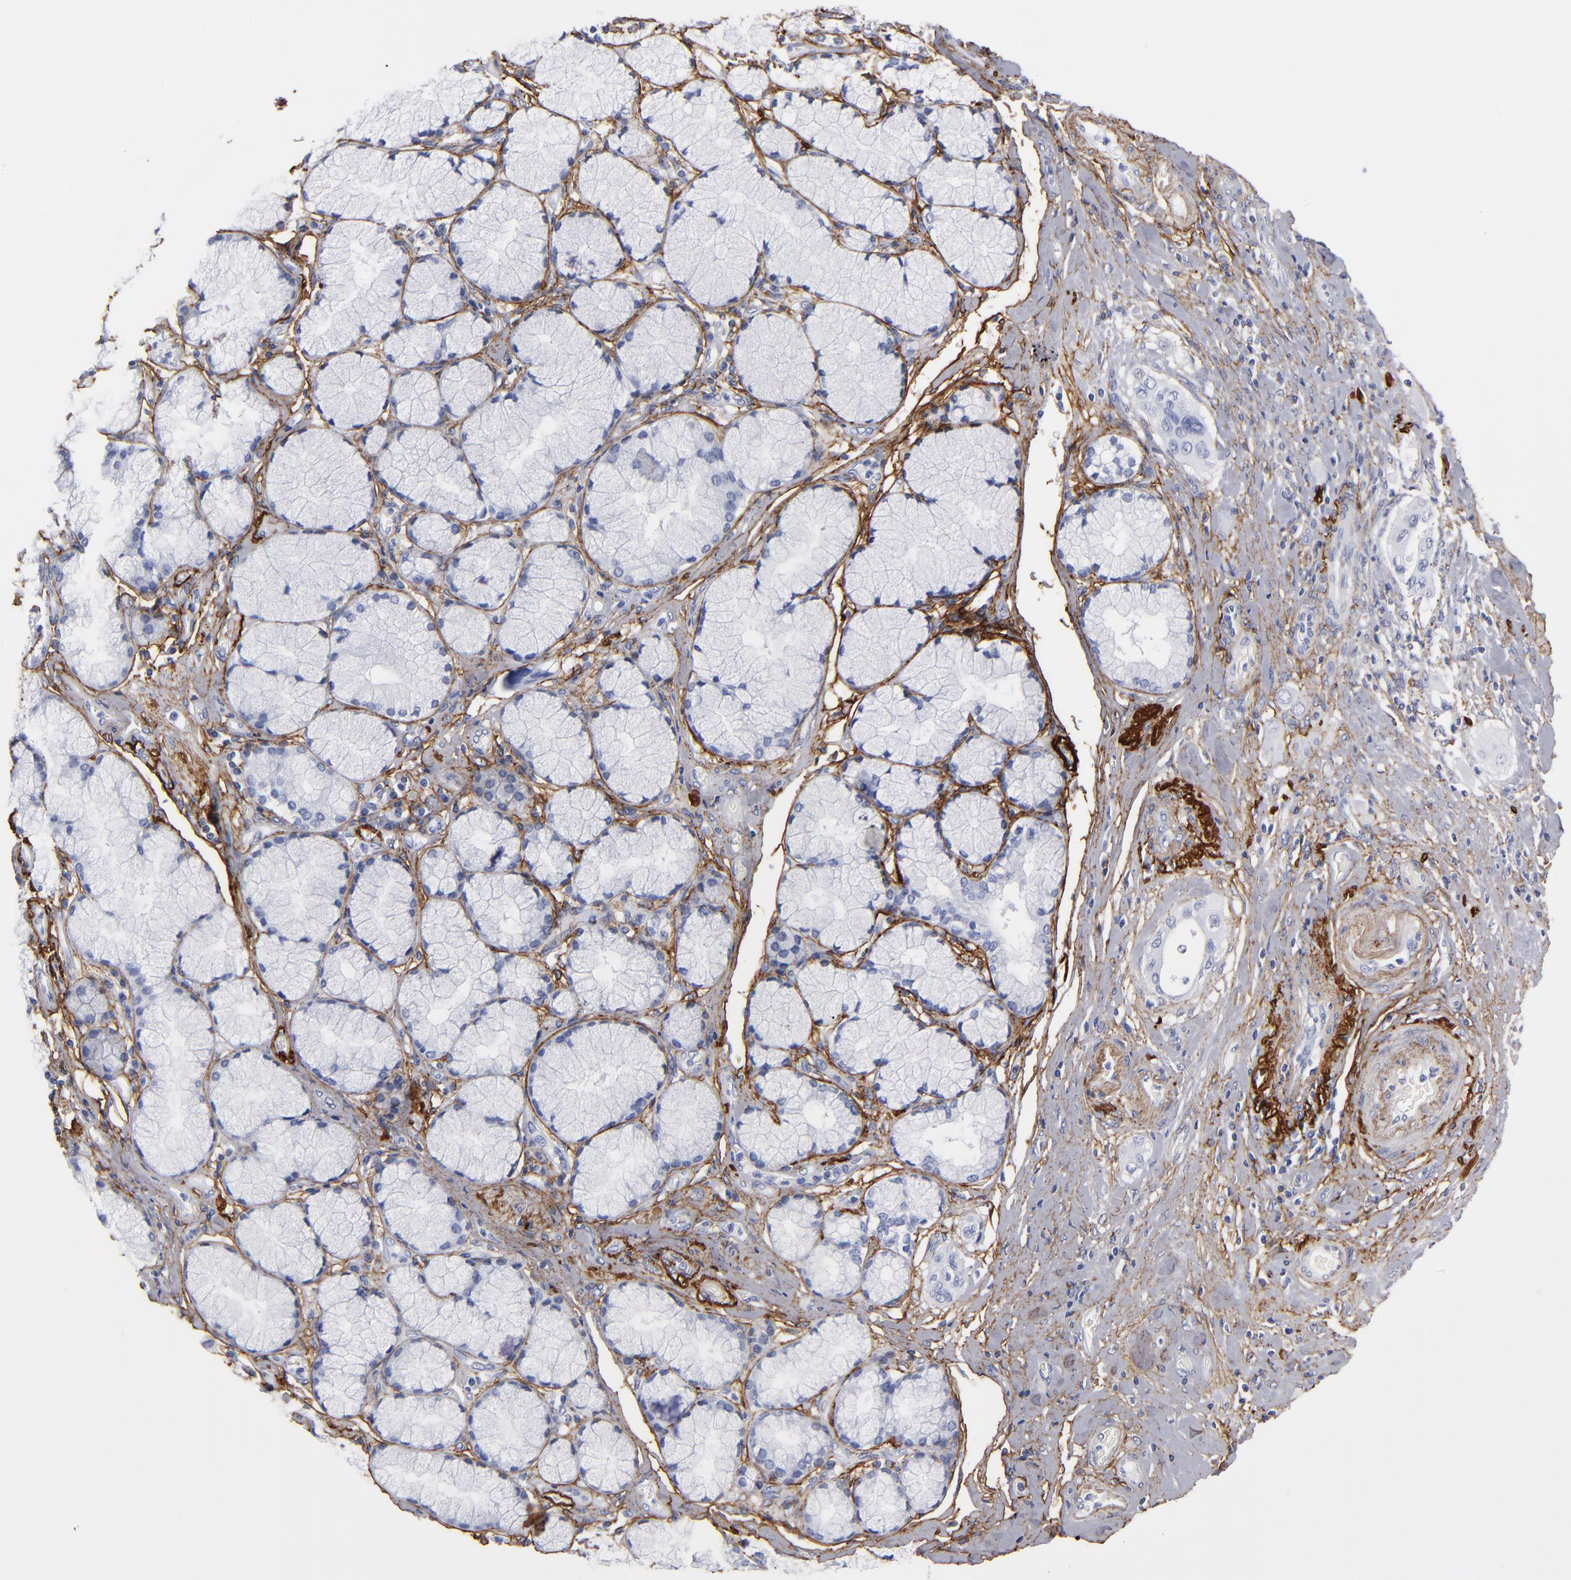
{"staining": {"intensity": "negative", "quantity": "none", "location": "none"}, "tissue": "pancreatic cancer", "cell_type": "Tumor cells", "image_type": "cancer", "snomed": [{"axis": "morphology", "description": "Adenocarcinoma, NOS"}, {"axis": "topography", "description": "Pancreas"}], "caption": "Tumor cells are negative for brown protein staining in pancreatic cancer (adenocarcinoma). (Brightfield microscopy of DAB immunohistochemistry (IHC) at high magnification).", "gene": "EMILIN1", "patient": {"sex": "male", "age": 77}}